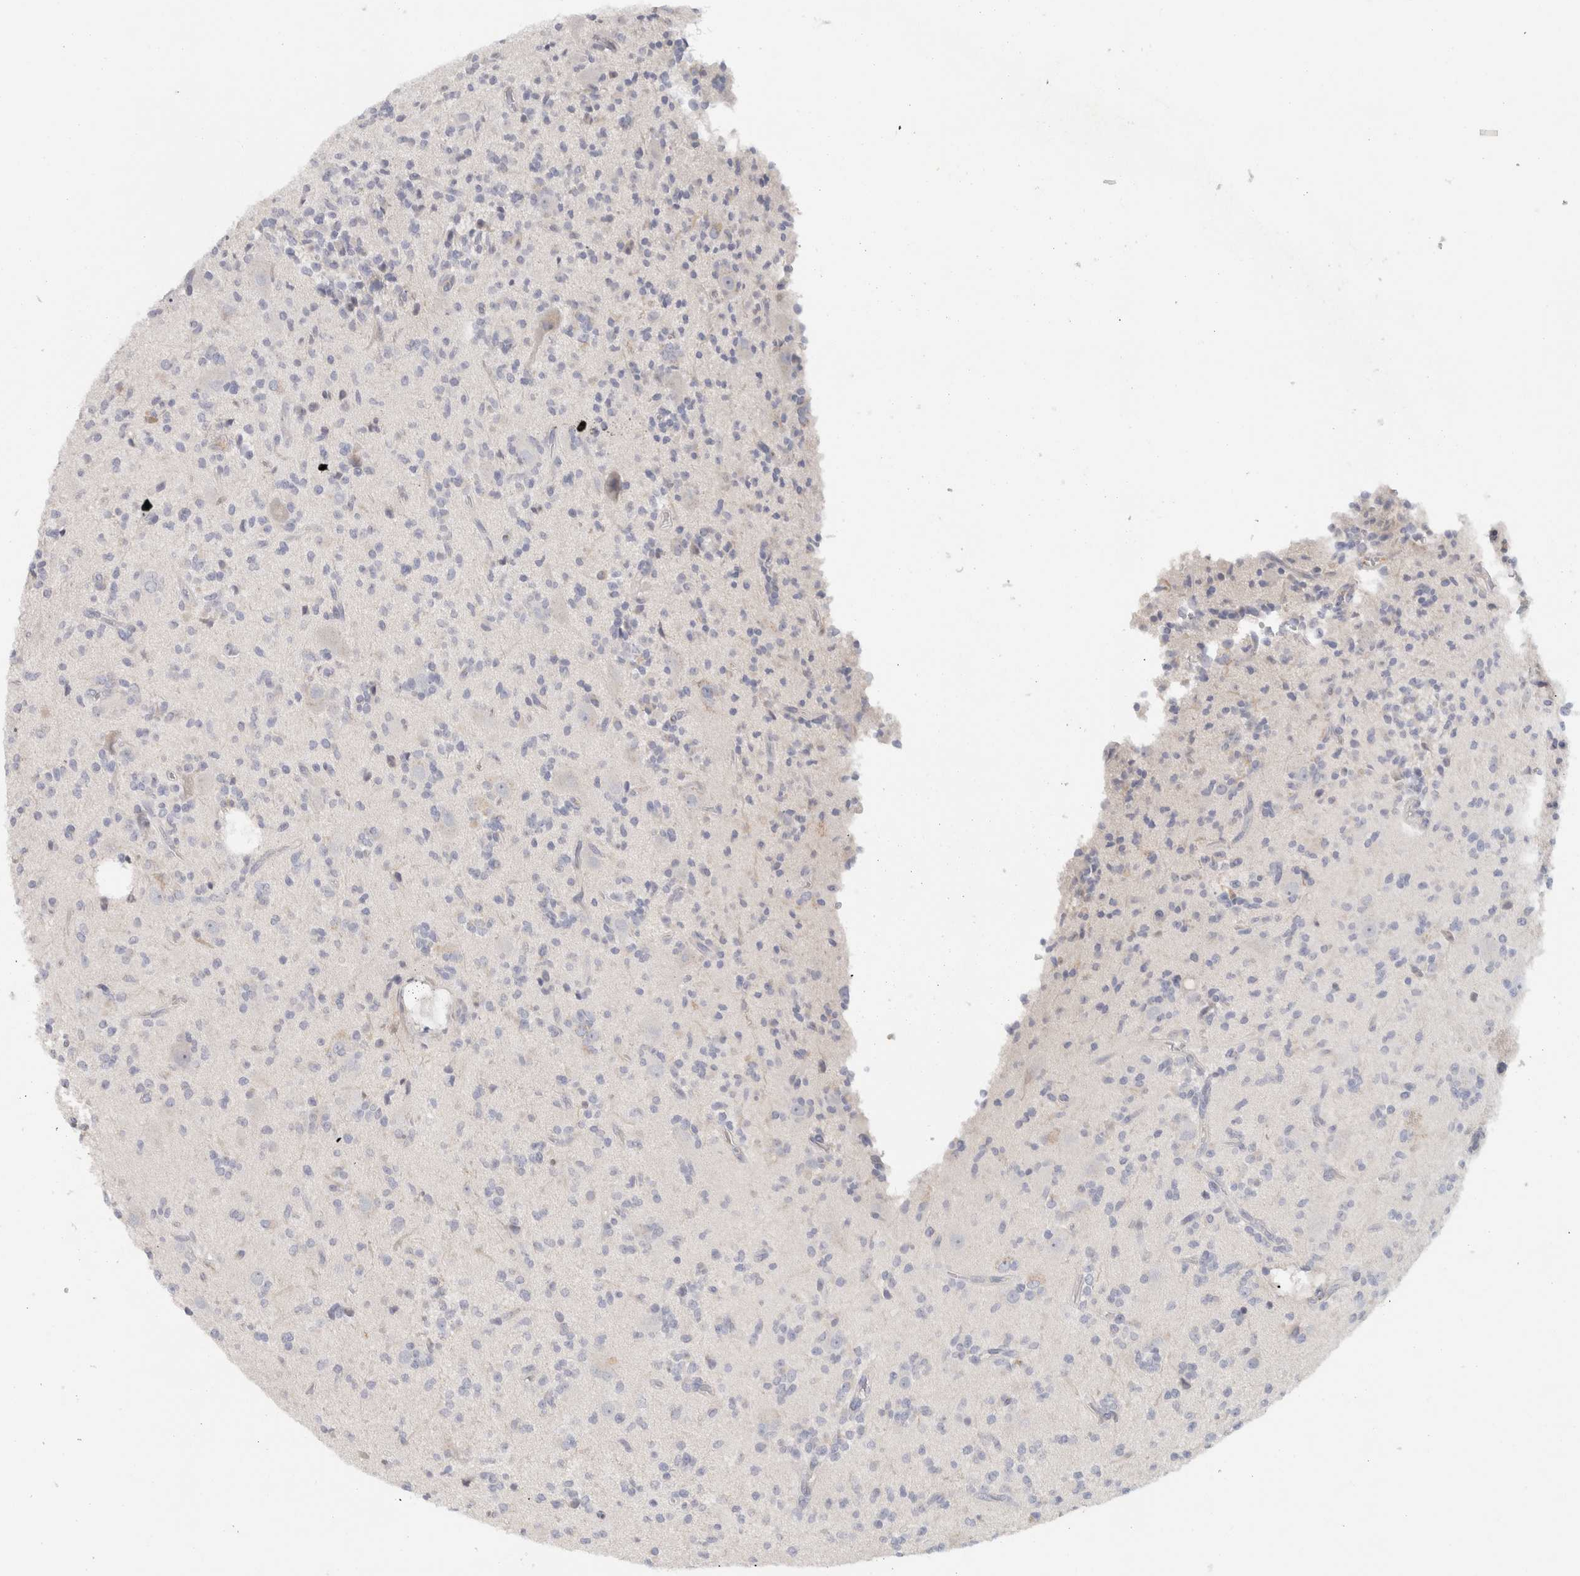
{"staining": {"intensity": "negative", "quantity": "none", "location": "none"}, "tissue": "glioma", "cell_type": "Tumor cells", "image_type": "cancer", "snomed": [{"axis": "morphology", "description": "Glioma, malignant, High grade"}, {"axis": "topography", "description": "Brain"}], "caption": "IHC of human glioma demonstrates no expression in tumor cells. The staining was performed using DAB to visualize the protein expression in brown, while the nuclei were stained in blue with hematoxylin (Magnification: 20x).", "gene": "STK31", "patient": {"sex": "male", "age": 34}}